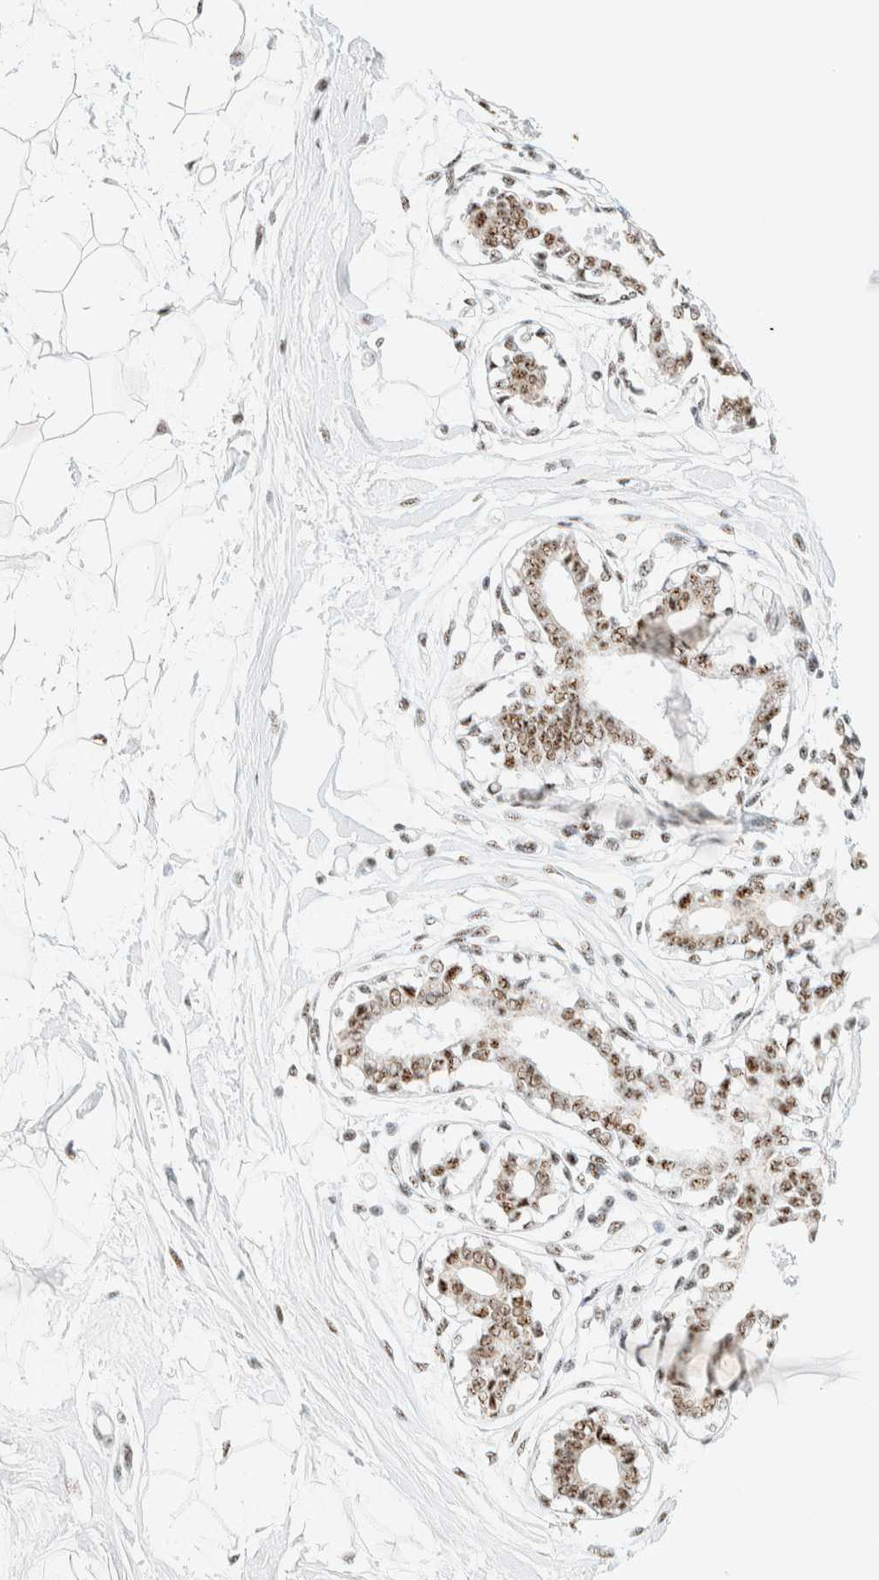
{"staining": {"intensity": "weak", "quantity": ">75%", "location": "nuclear"}, "tissue": "breast", "cell_type": "Adipocytes", "image_type": "normal", "snomed": [{"axis": "morphology", "description": "Normal tissue, NOS"}, {"axis": "topography", "description": "Breast"}], "caption": "A histopathology image showing weak nuclear positivity in about >75% of adipocytes in normal breast, as visualized by brown immunohistochemical staining.", "gene": "SON", "patient": {"sex": "female", "age": 45}}